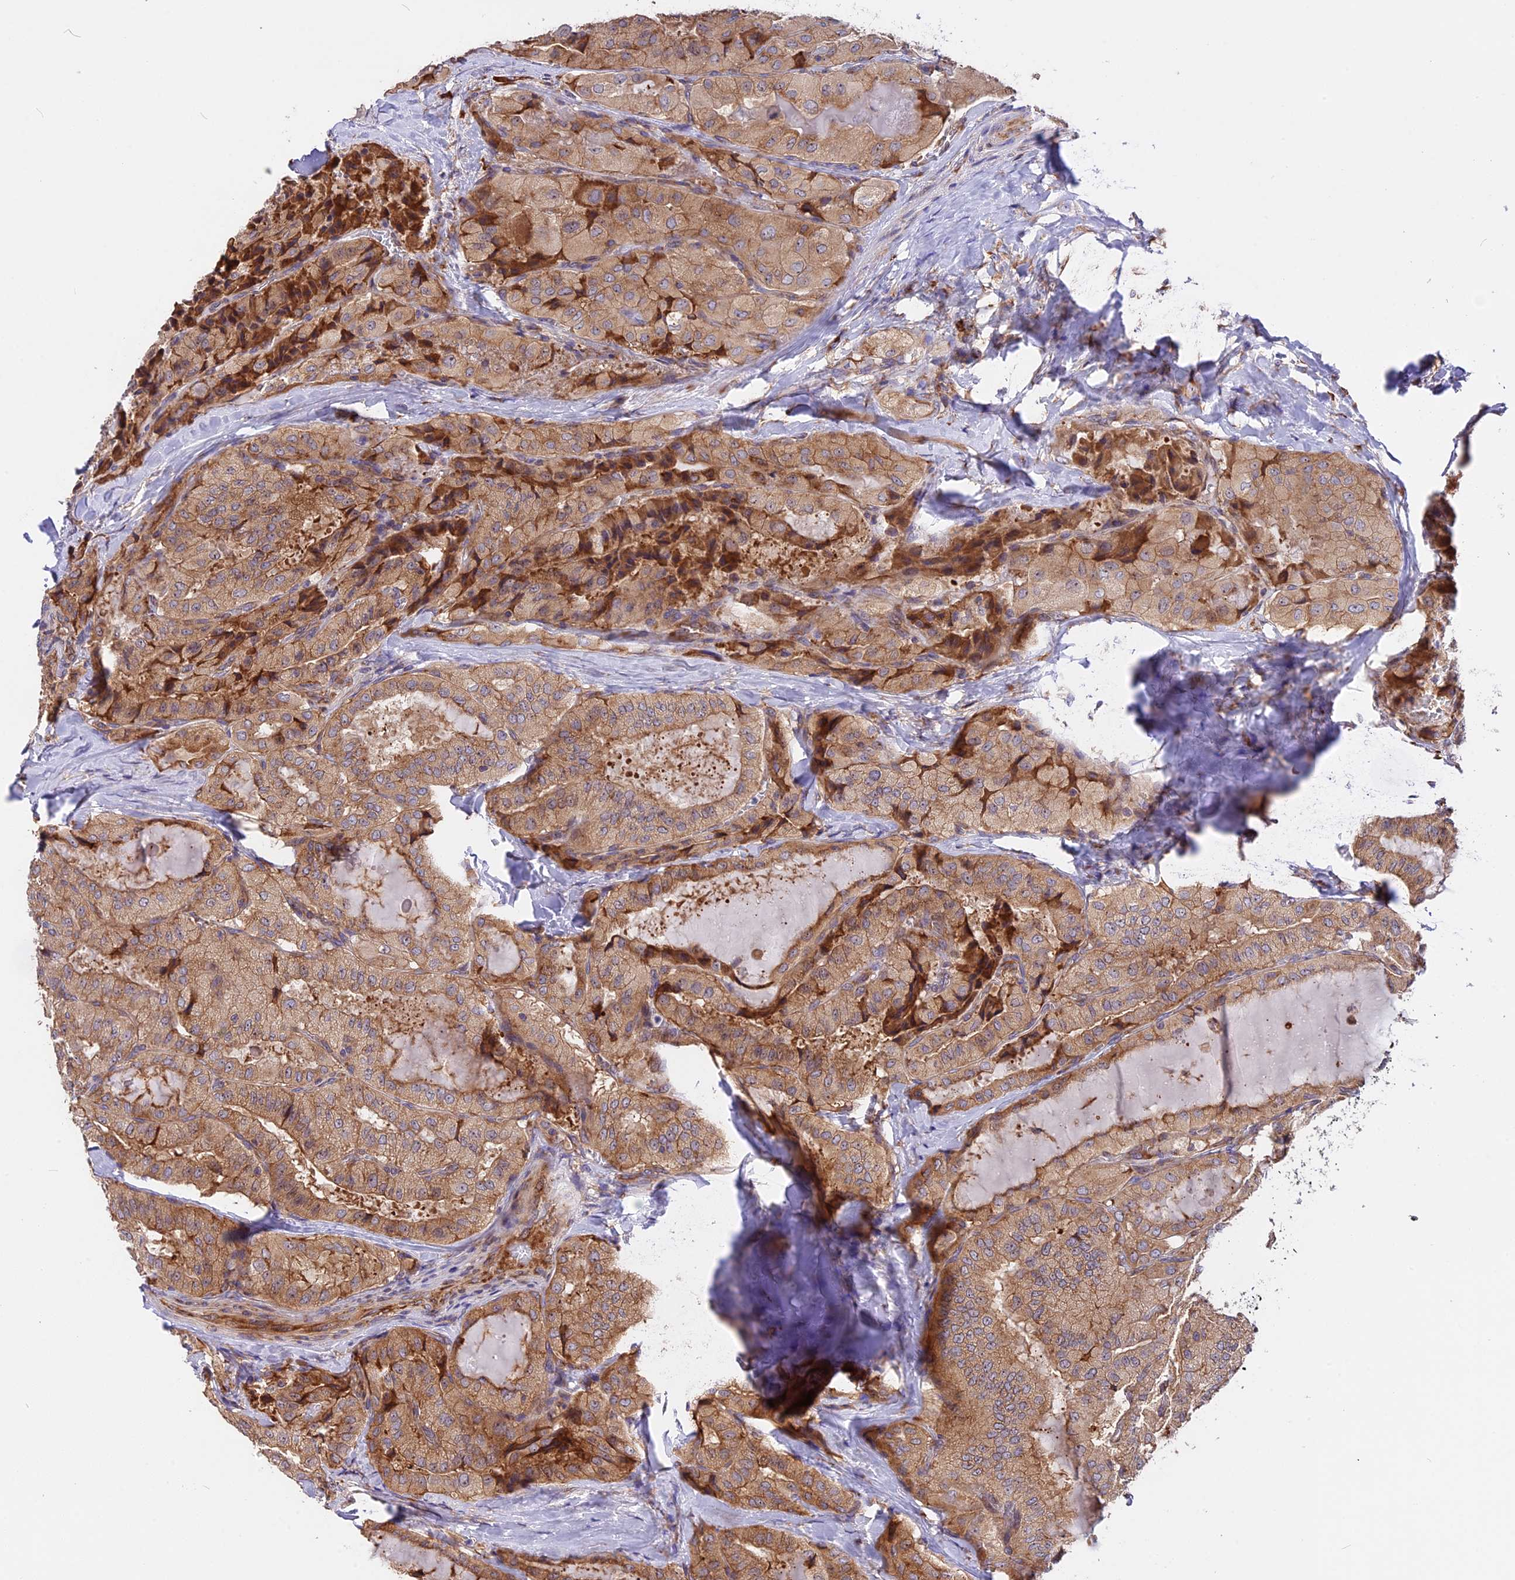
{"staining": {"intensity": "moderate", "quantity": ">75%", "location": "cytoplasmic/membranous"}, "tissue": "thyroid cancer", "cell_type": "Tumor cells", "image_type": "cancer", "snomed": [{"axis": "morphology", "description": "Normal tissue, NOS"}, {"axis": "morphology", "description": "Papillary adenocarcinoma, NOS"}, {"axis": "topography", "description": "Thyroid gland"}], "caption": "Thyroid cancer was stained to show a protein in brown. There is medium levels of moderate cytoplasmic/membranous positivity in approximately >75% of tumor cells.", "gene": "GNPTAB", "patient": {"sex": "female", "age": 59}}